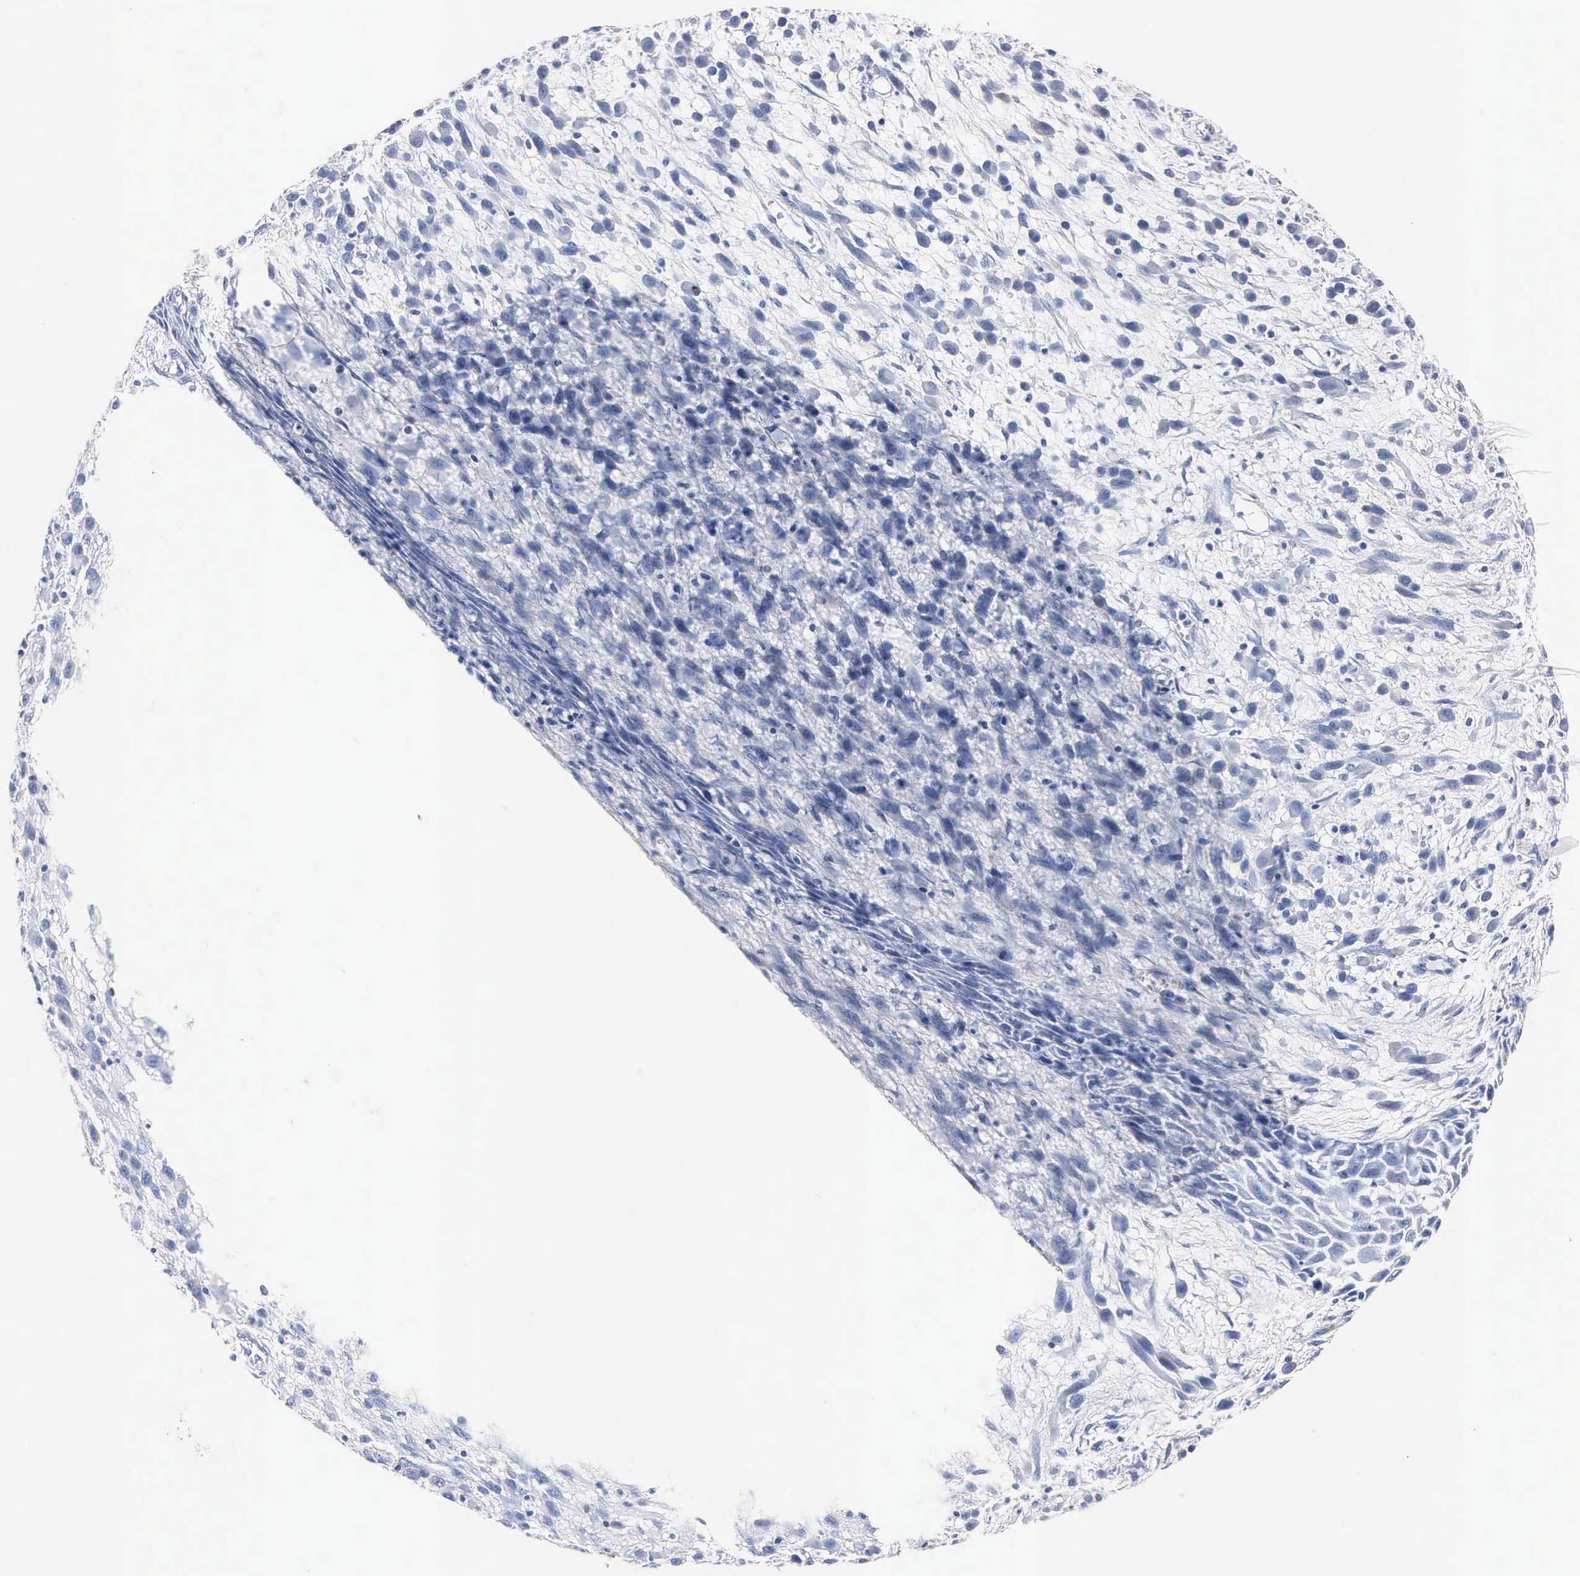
{"staining": {"intensity": "negative", "quantity": "none", "location": "none"}, "tissue": "melanoma", "cell_type": "Tumor cells", "image_type": "cancer", "snomed": [{"axis": "morphology", "description": "Malignant melanoma, NOS"}, {"axis": "topography", "description": "Skin"}], "caption": "DAB (3,3'-diaminobenzidine) immunohistochemical staining of human melanoma demonstrates no significant expression in tumor cells.", "gene": "ENO2", "patient": {"sex": "male", "age": 51}}